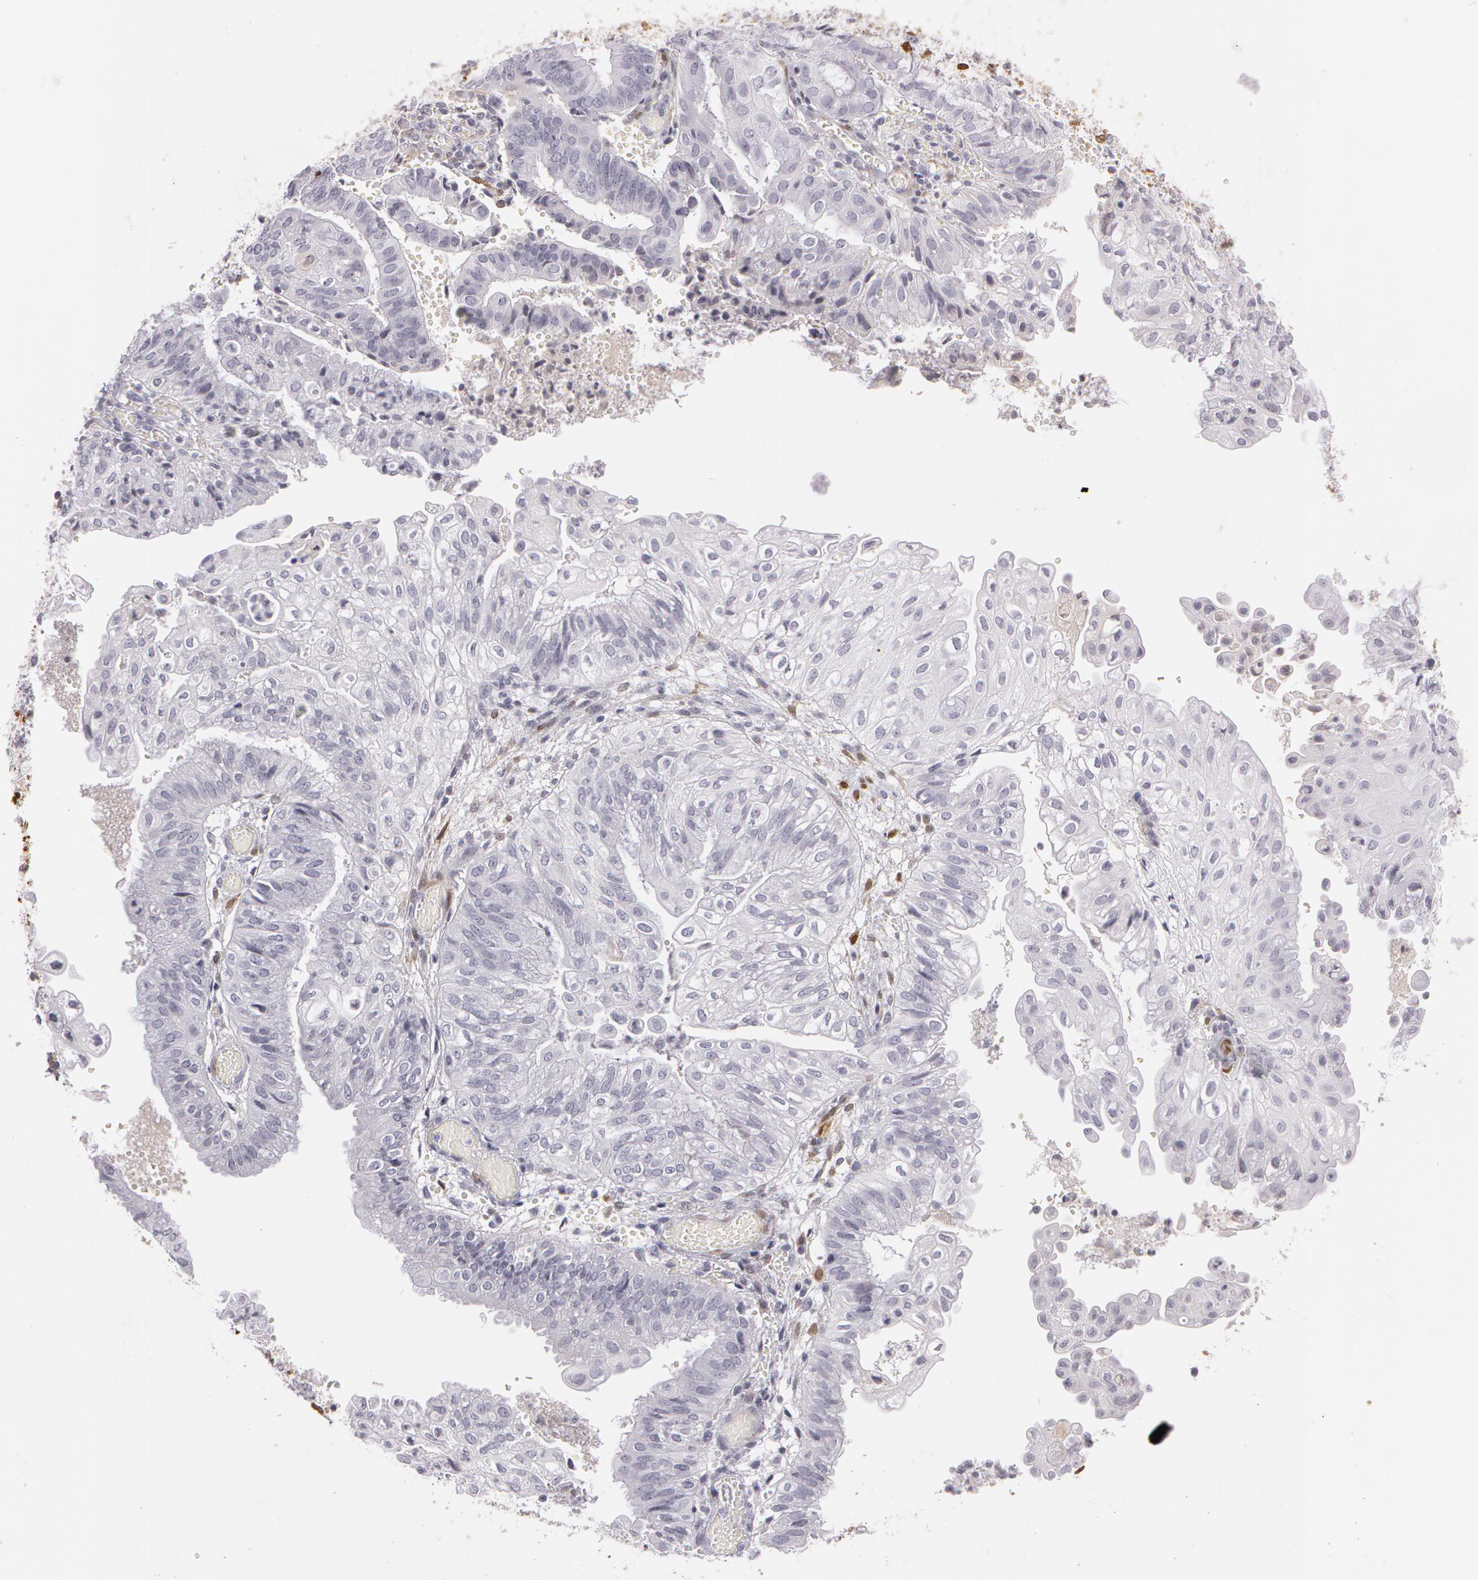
{"staining": {"intensity": "weak", "quantity": "<25%", "location": "cytoplasmic/membranous"}, "tissue": "endometrial cancer", "cell_type": "Tumor cells", "image_type": "cancer", "snomed": [{"axis": "morphology", "description": "Adenocarcinoma, NOS"}, {"axis": "topography", "description": "Endometrium"}], "caption": "Tumor cells show no significant protein expression in adenocarcinoma (endometrial).", "gene": "TAGLN", "patient": {"sex": "female", "age": 55}}